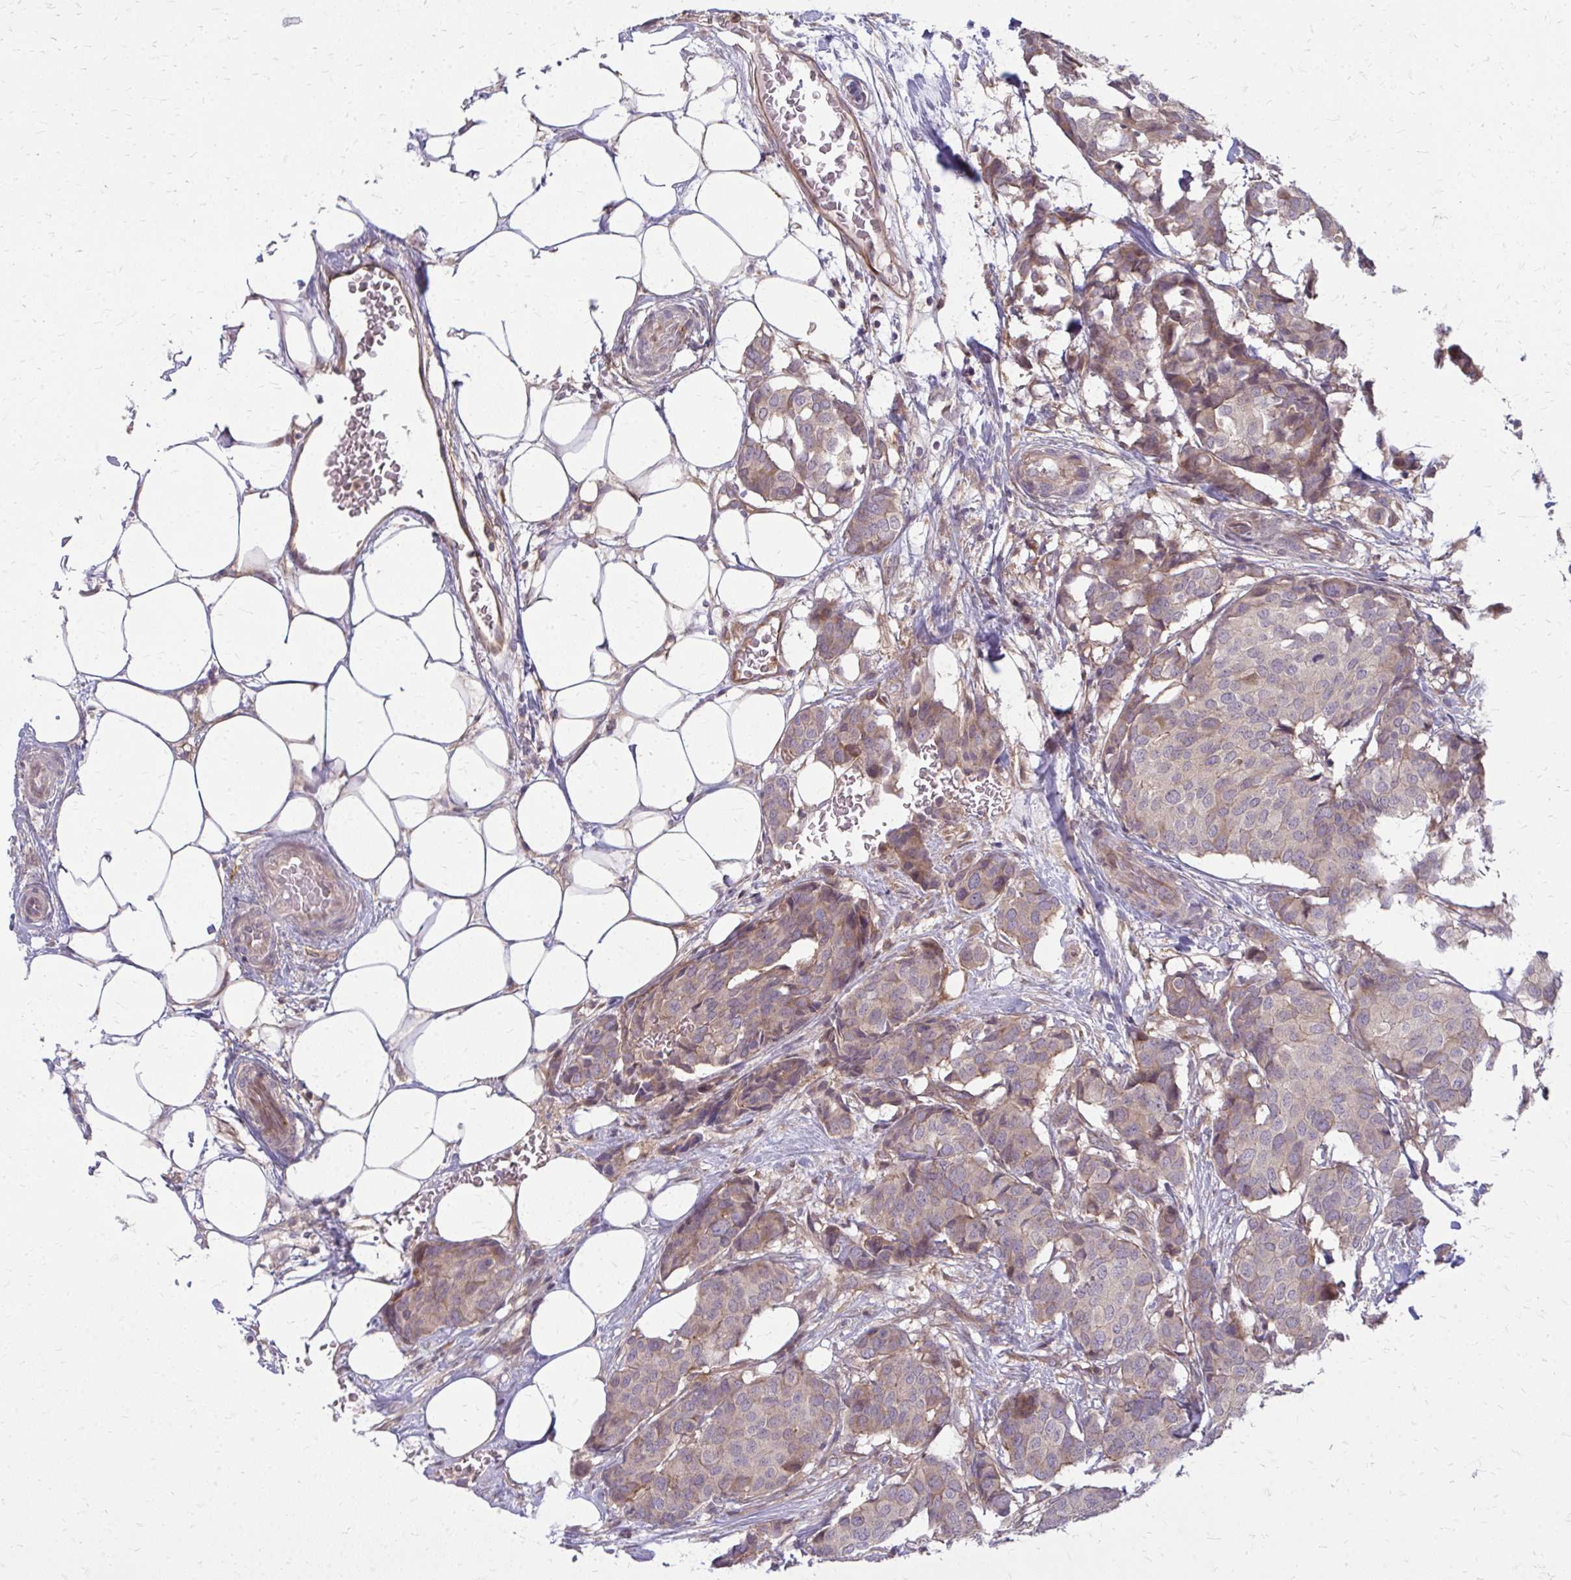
{"staining": {"intensity": "weak", "quantity": "25%-75%", "location": "cytoplasmic/membranous"}, "tissue": "breast cancer", "cell_type": "Tumor cells", "image_type": "cancer", "snomed": [{"axis": "morphology", "description": "Duct carcinoma"}, {"axis": "topography", "description": "Breast"}], "caption": "Immunohistochemistry (IHC) of breast cancer (intraductal carcinoma) demonstrates low levels of weak cytoplasmic/membranous expression in about 25%-75% of tumor cells.", "gene": "OXNAD1", "patient": {"sex": "female", "age": 75}}